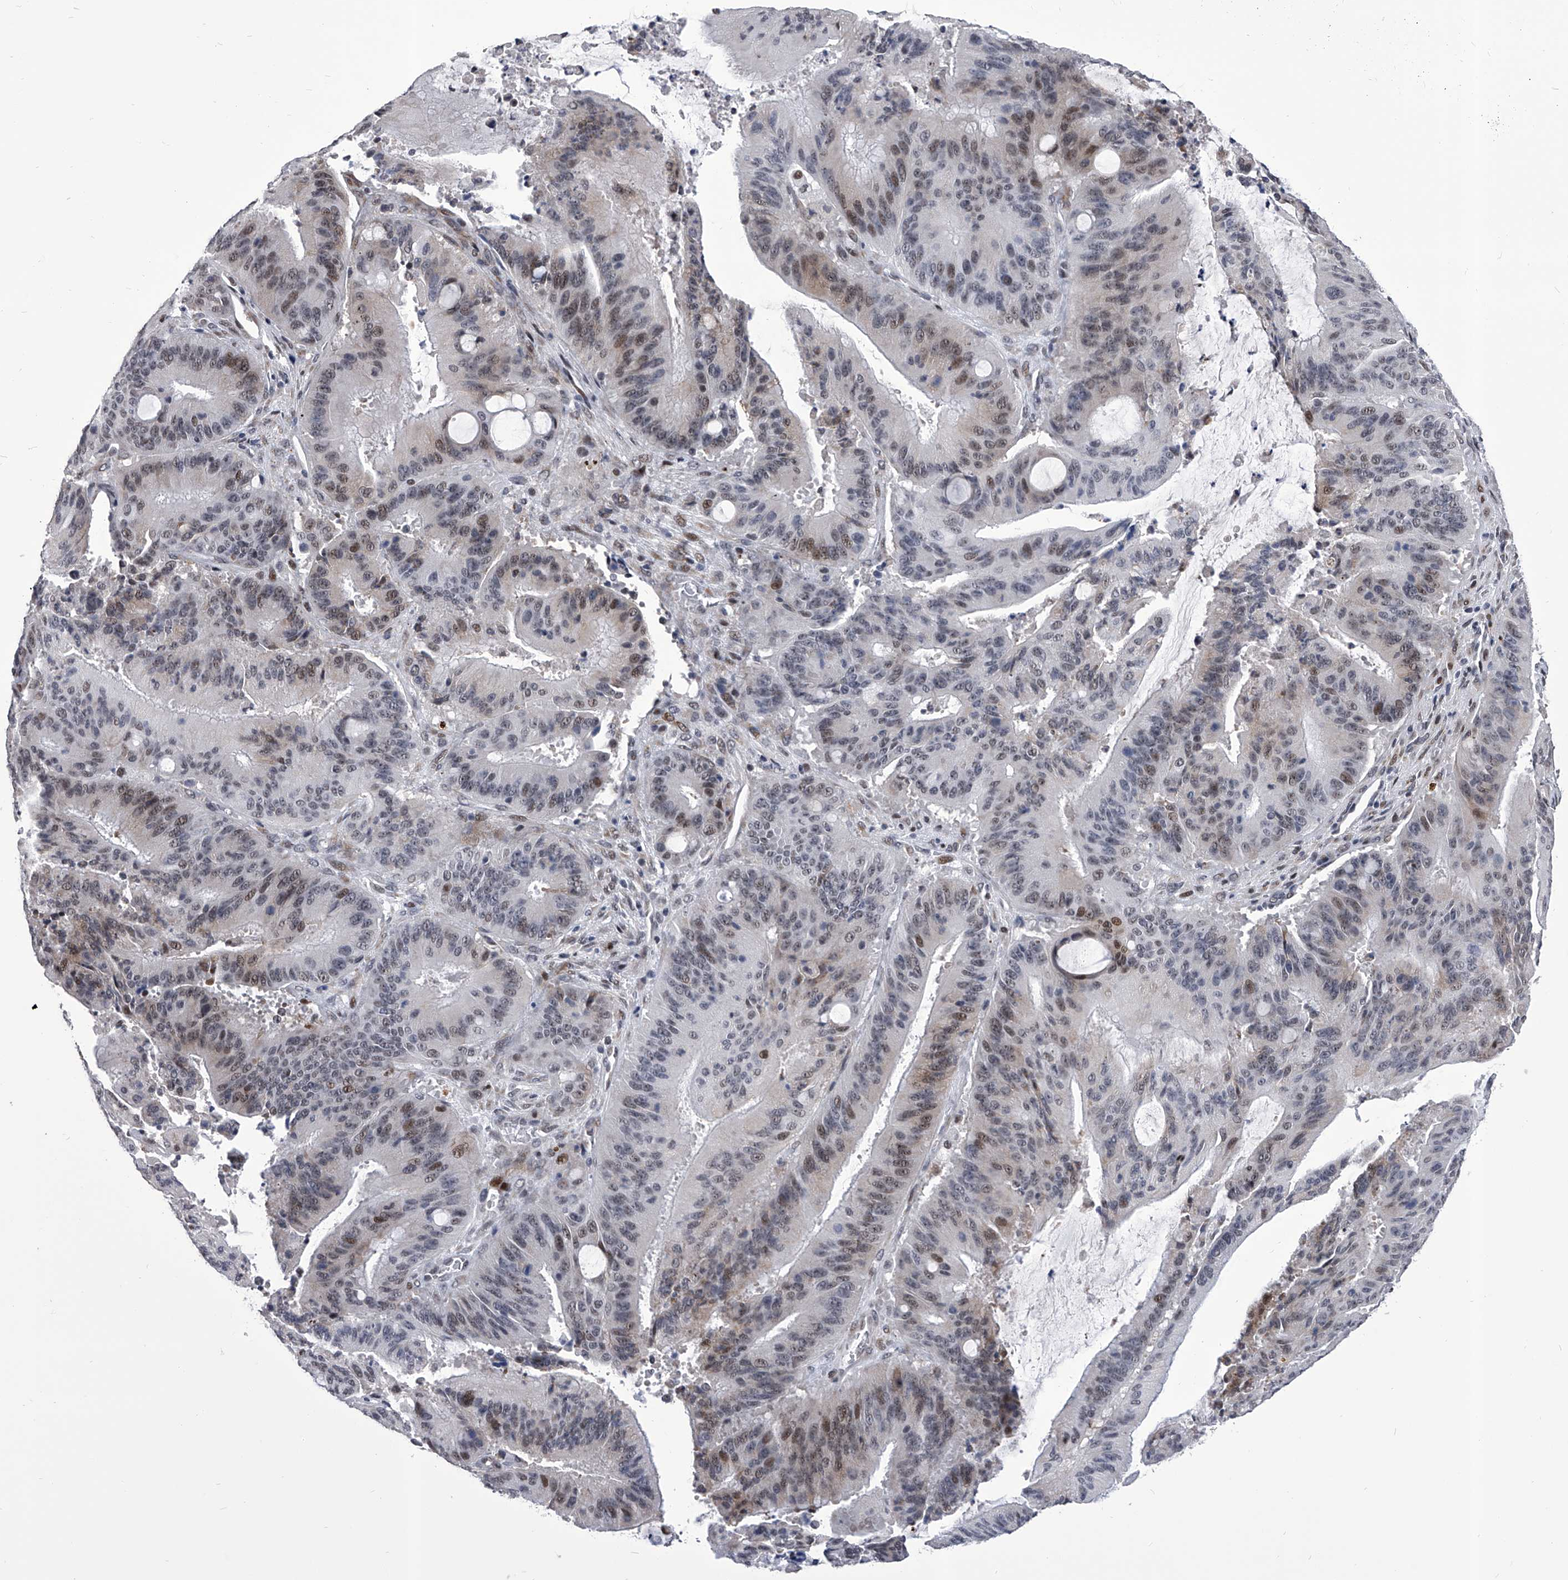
{"staining": {"intensity": "moderate", "quantity": "<25%", "location": "nuclear"}, "tissue": "liver cancer", "cell_type": "Tumor cells", "image_type": "cancer", "snomed": [{"axis": "morphology", "description": "Normal tissue, NOS"}, {"axis": "morphology", "description": "Cholangiocarcinoma"}, {"axis": "topography", "description": "Liver"}, {"axis": "topography", "description": "Peripheral nerve tissue"}], "caption": "A low amount of moderate nuclear staining is identified in approximately <25% of tumor cells in cholangiocarcinoma (liver) tissue. Nuclei are stained in blue.", "gene": "CMTR1", "patient": {"sex": "female", "age": 73}}